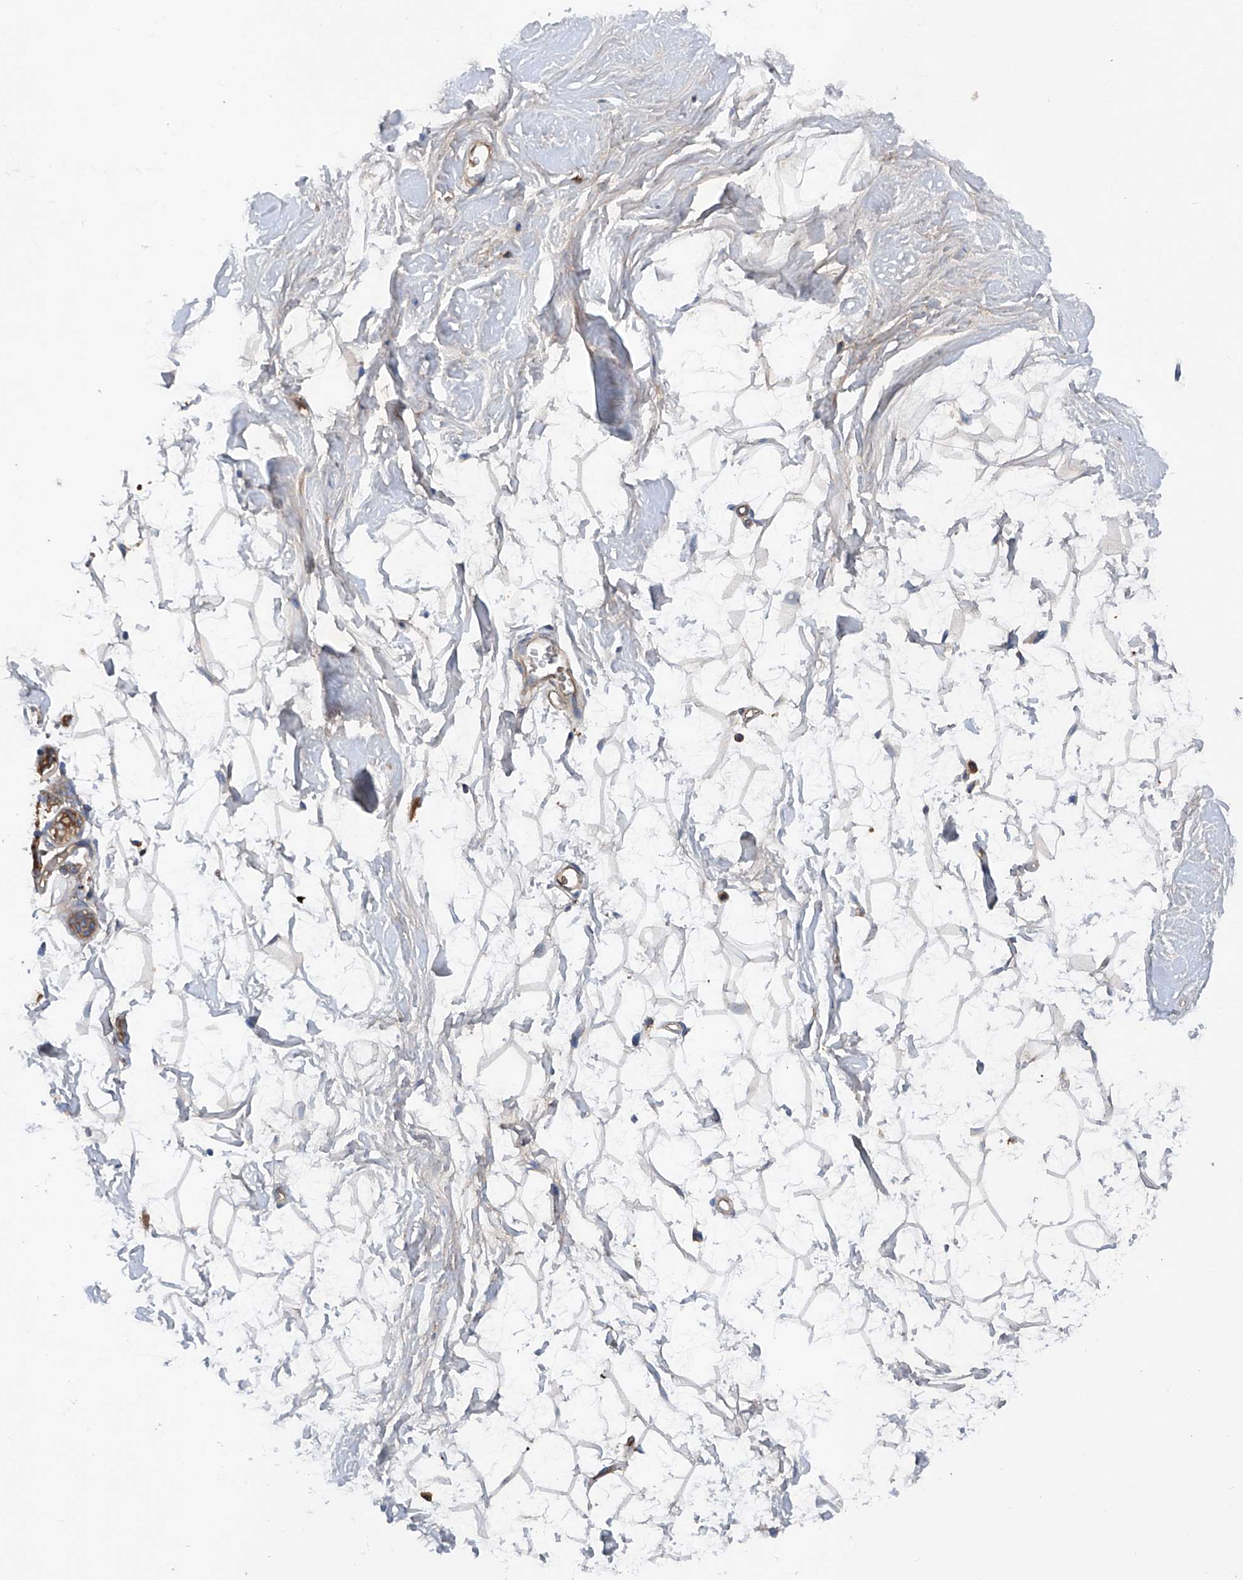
{"staining": {"intensity": "negative", "quantity": "none", "location": "none"}, "tissue": "breast", "cell_type": "Adipocytes", "image_type": "normal", "snomed": [{"axis": "morphology", "description": "Normal tissue, NOS"}, {"axis": "topography", "description": "Breast"}], "caption": "IHC of normal breast demonstrates no expression in adipocytes.", "gene": "ASCC3", "patient": {"sex": "female", "age": 26}}